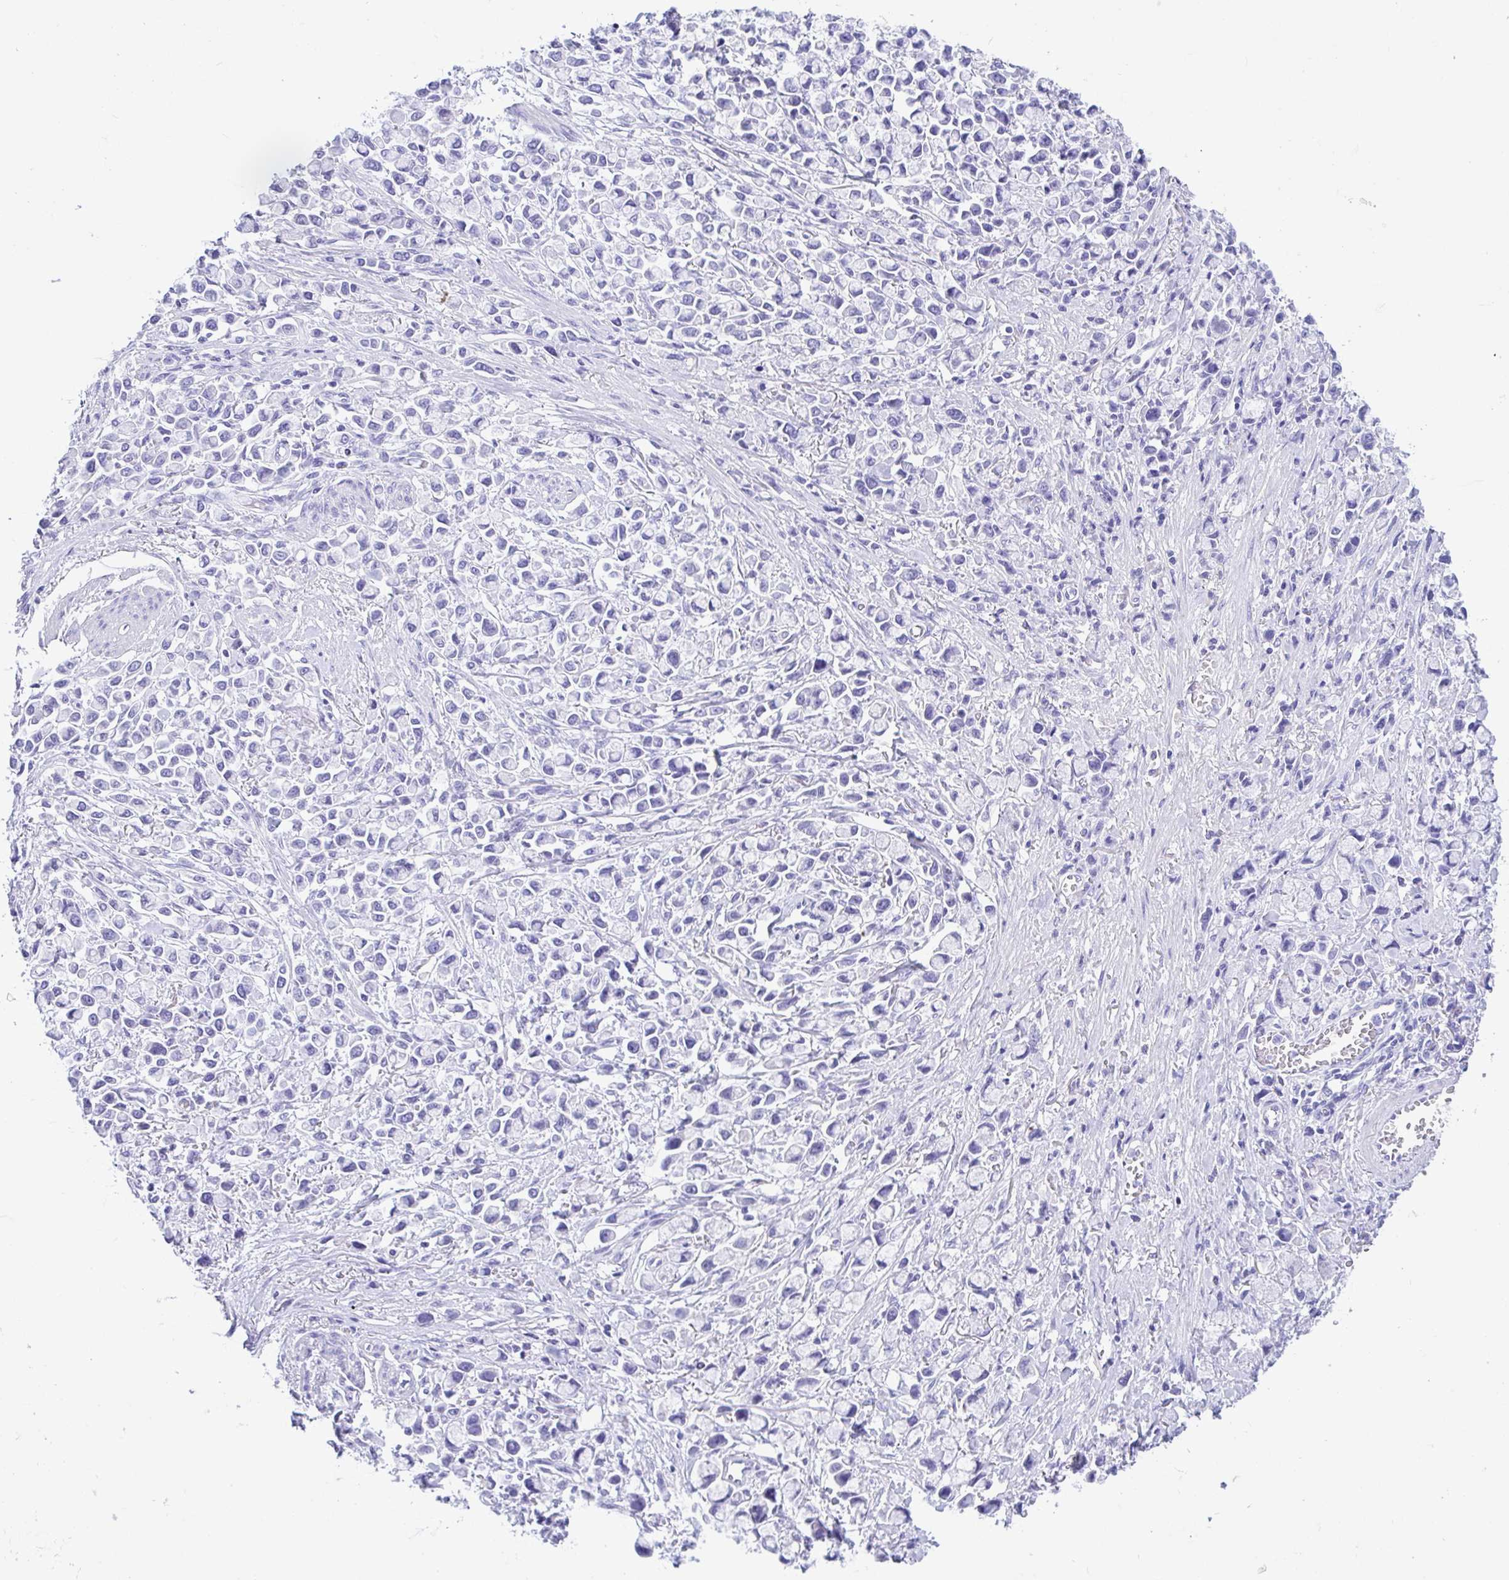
{"staining": {"intensity": "negative", "quantity": "none", "location": "none"}, "tissue": "stomach cancer", "cell_type": "Tumor cells", "image_type": "cancer", "snomed": [{"axis": "morphology", "description": "Adenocarcinoma, NOS"}, {"axis": "topography", "description": "Stomach"}], "caption": "Image shows no protein positivity in tumor cells of adenocarcinoma (stomach) tissue. (Brightfield microscopy of DAB (3,3'-diaminobenzidine) immunohistochemistry (IHC) at high magnification).", "gene": "OR4N4", "patient": {"sex": "female", "age": 81}}